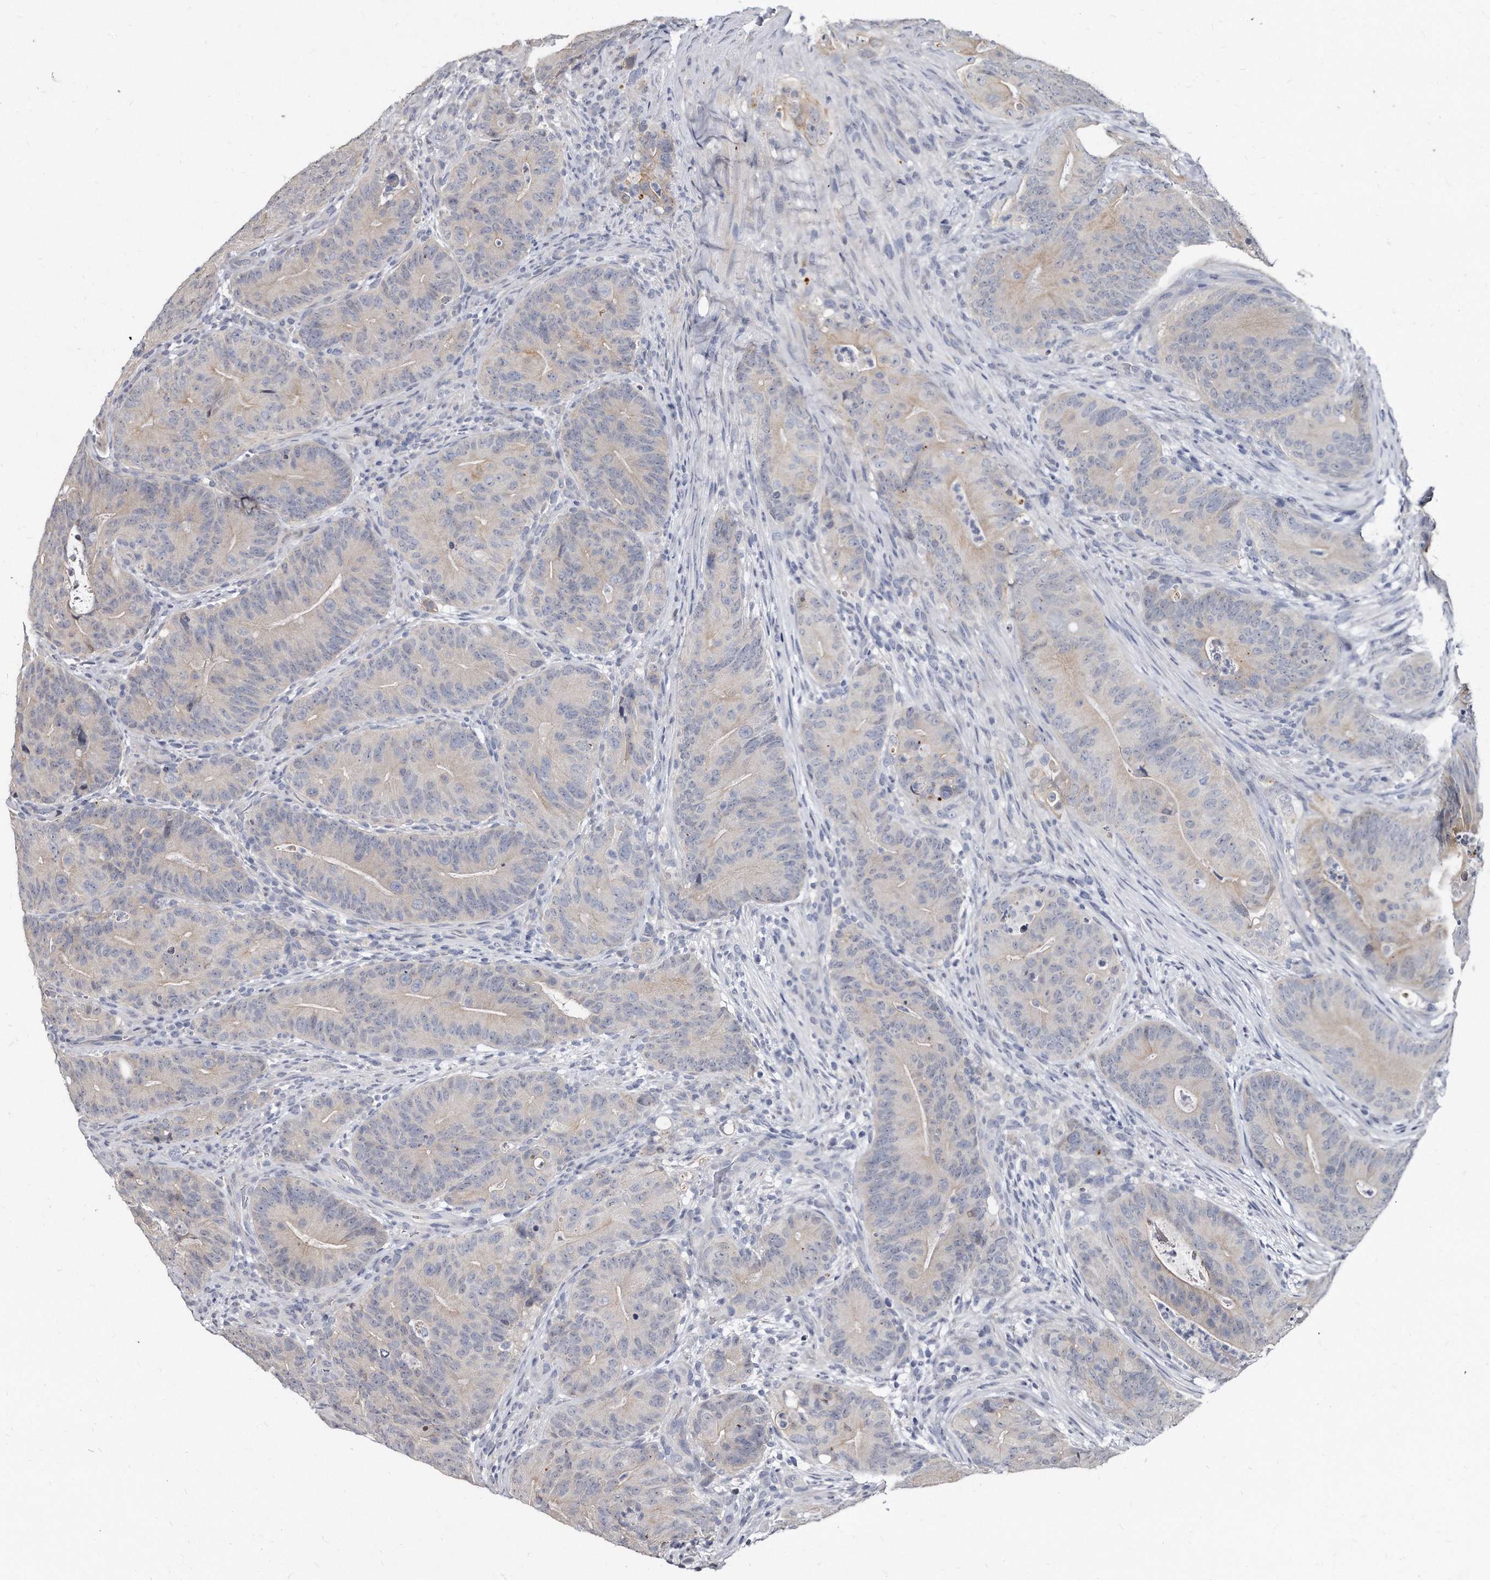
{"staining": {"intensity": "weak", "quantity": "<25%", "location": "cytoplasmic/membranous"}, "tissue": "colorectal cancer", "cell_type": "Tumor cells", "image_type": "cancer", "snomed": [{"axis": "morphology", "description": "Normal tissue, NOS"}, {"axis": "topography", "description": "Colon"}], "caption": "Micrograph shows no significant protein expression in tumor cells of colorectal cancer.", "gene": "KLHDC3", "patient": {"sex": "female", "age": 82}}